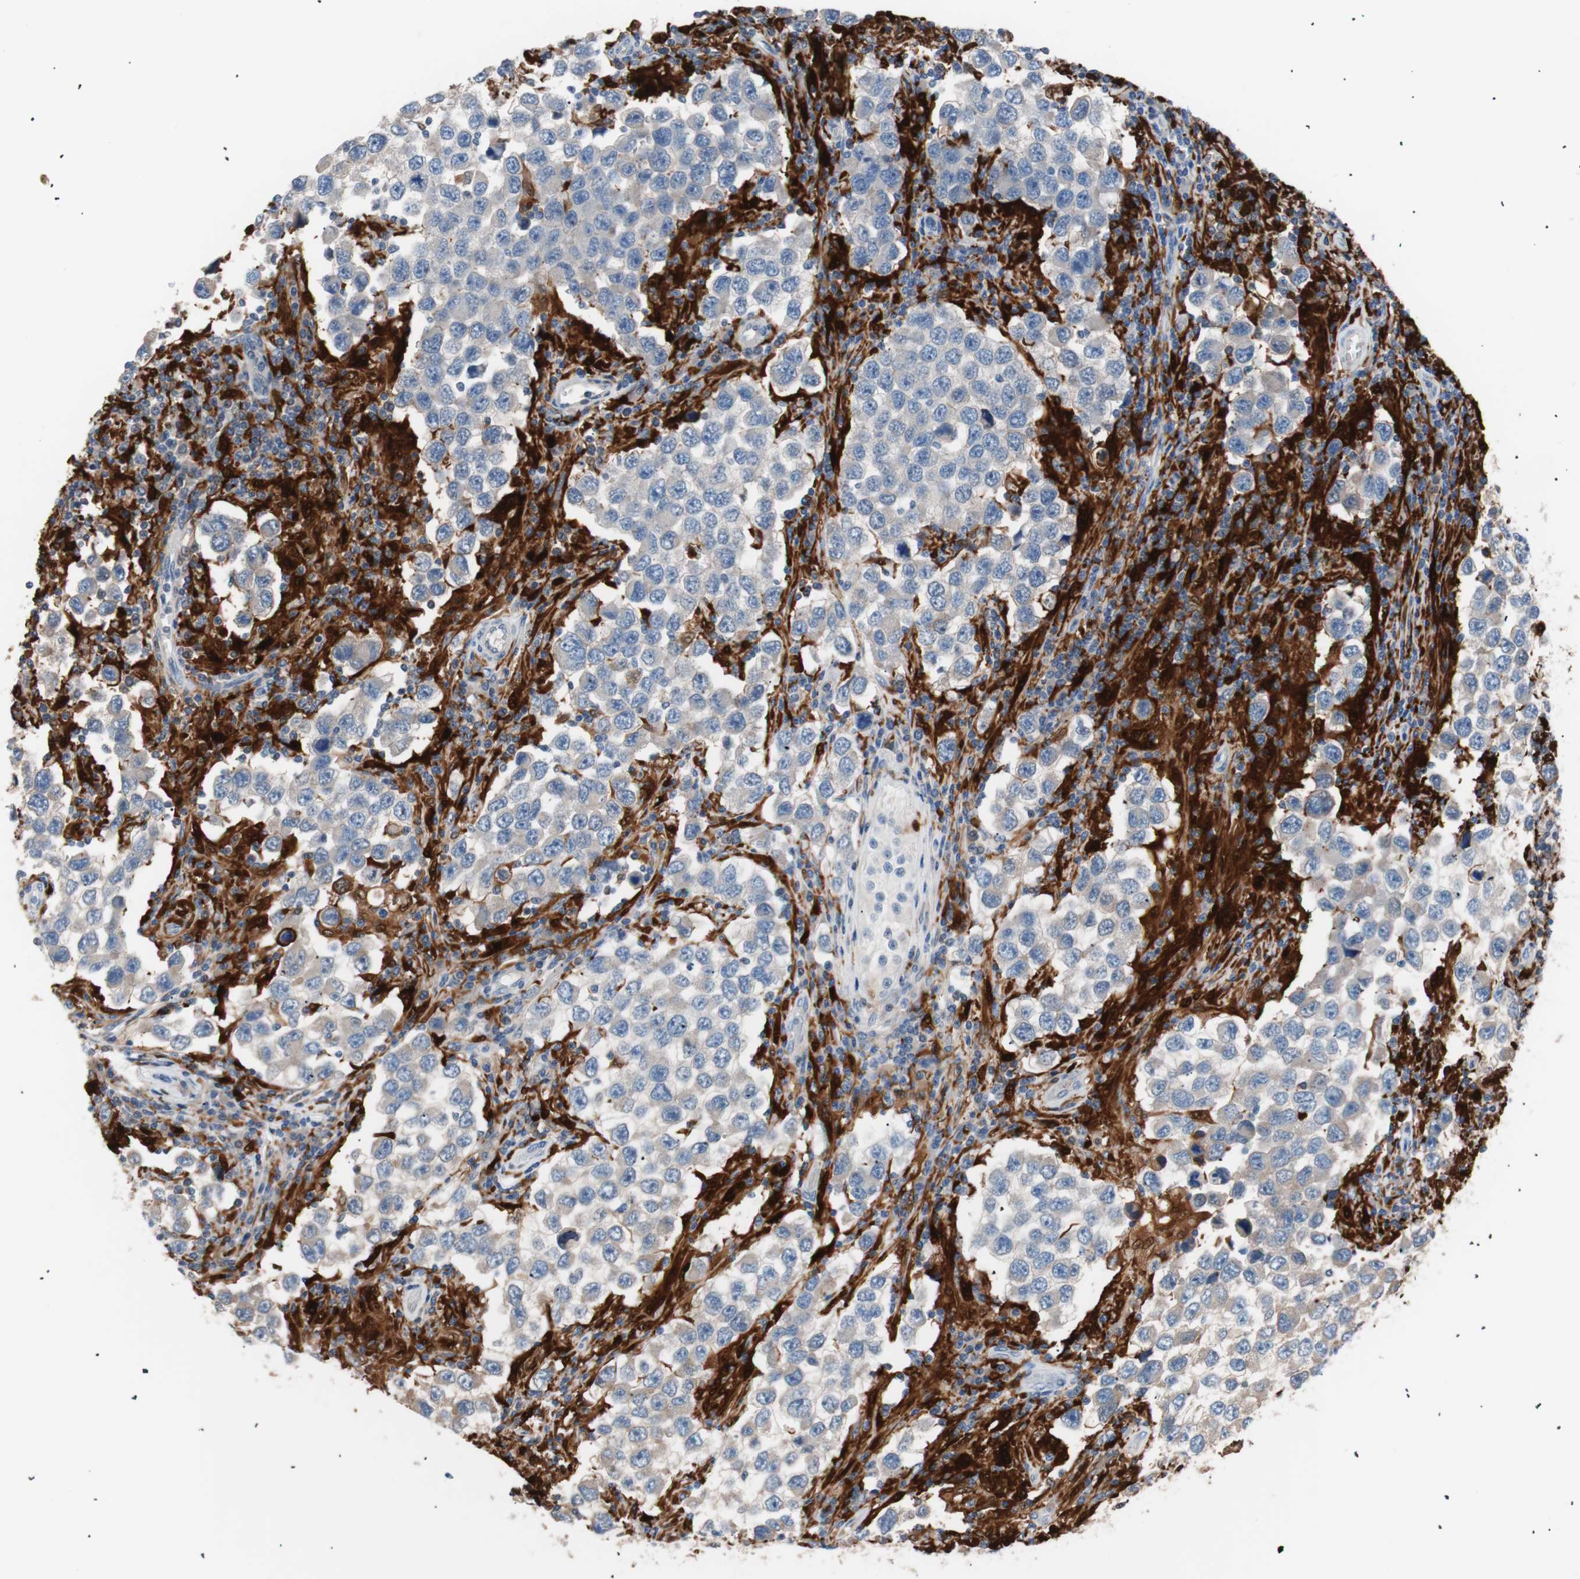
{"staining": {"intensity": "weak", "quantity": ">75%", "location": "cytoplasmic/membranous"}, "tissue": "testis cancer", "cell_type": "Tumor cells", "image_type": "cancer", "snomed": [{"axis": "morphology", "description": "Carcinoma, Embryonal, NOS"}, {"axis": "topography", "description": "Testis"}], "caption": "Protein staining of testis embryonal carcinoma tissue demonstrates weak cytoplasmic/membranous expression in approximately >75% of tumor cells.", "gene": "IL18", "patient": {"sex": "male", "age": 21}}